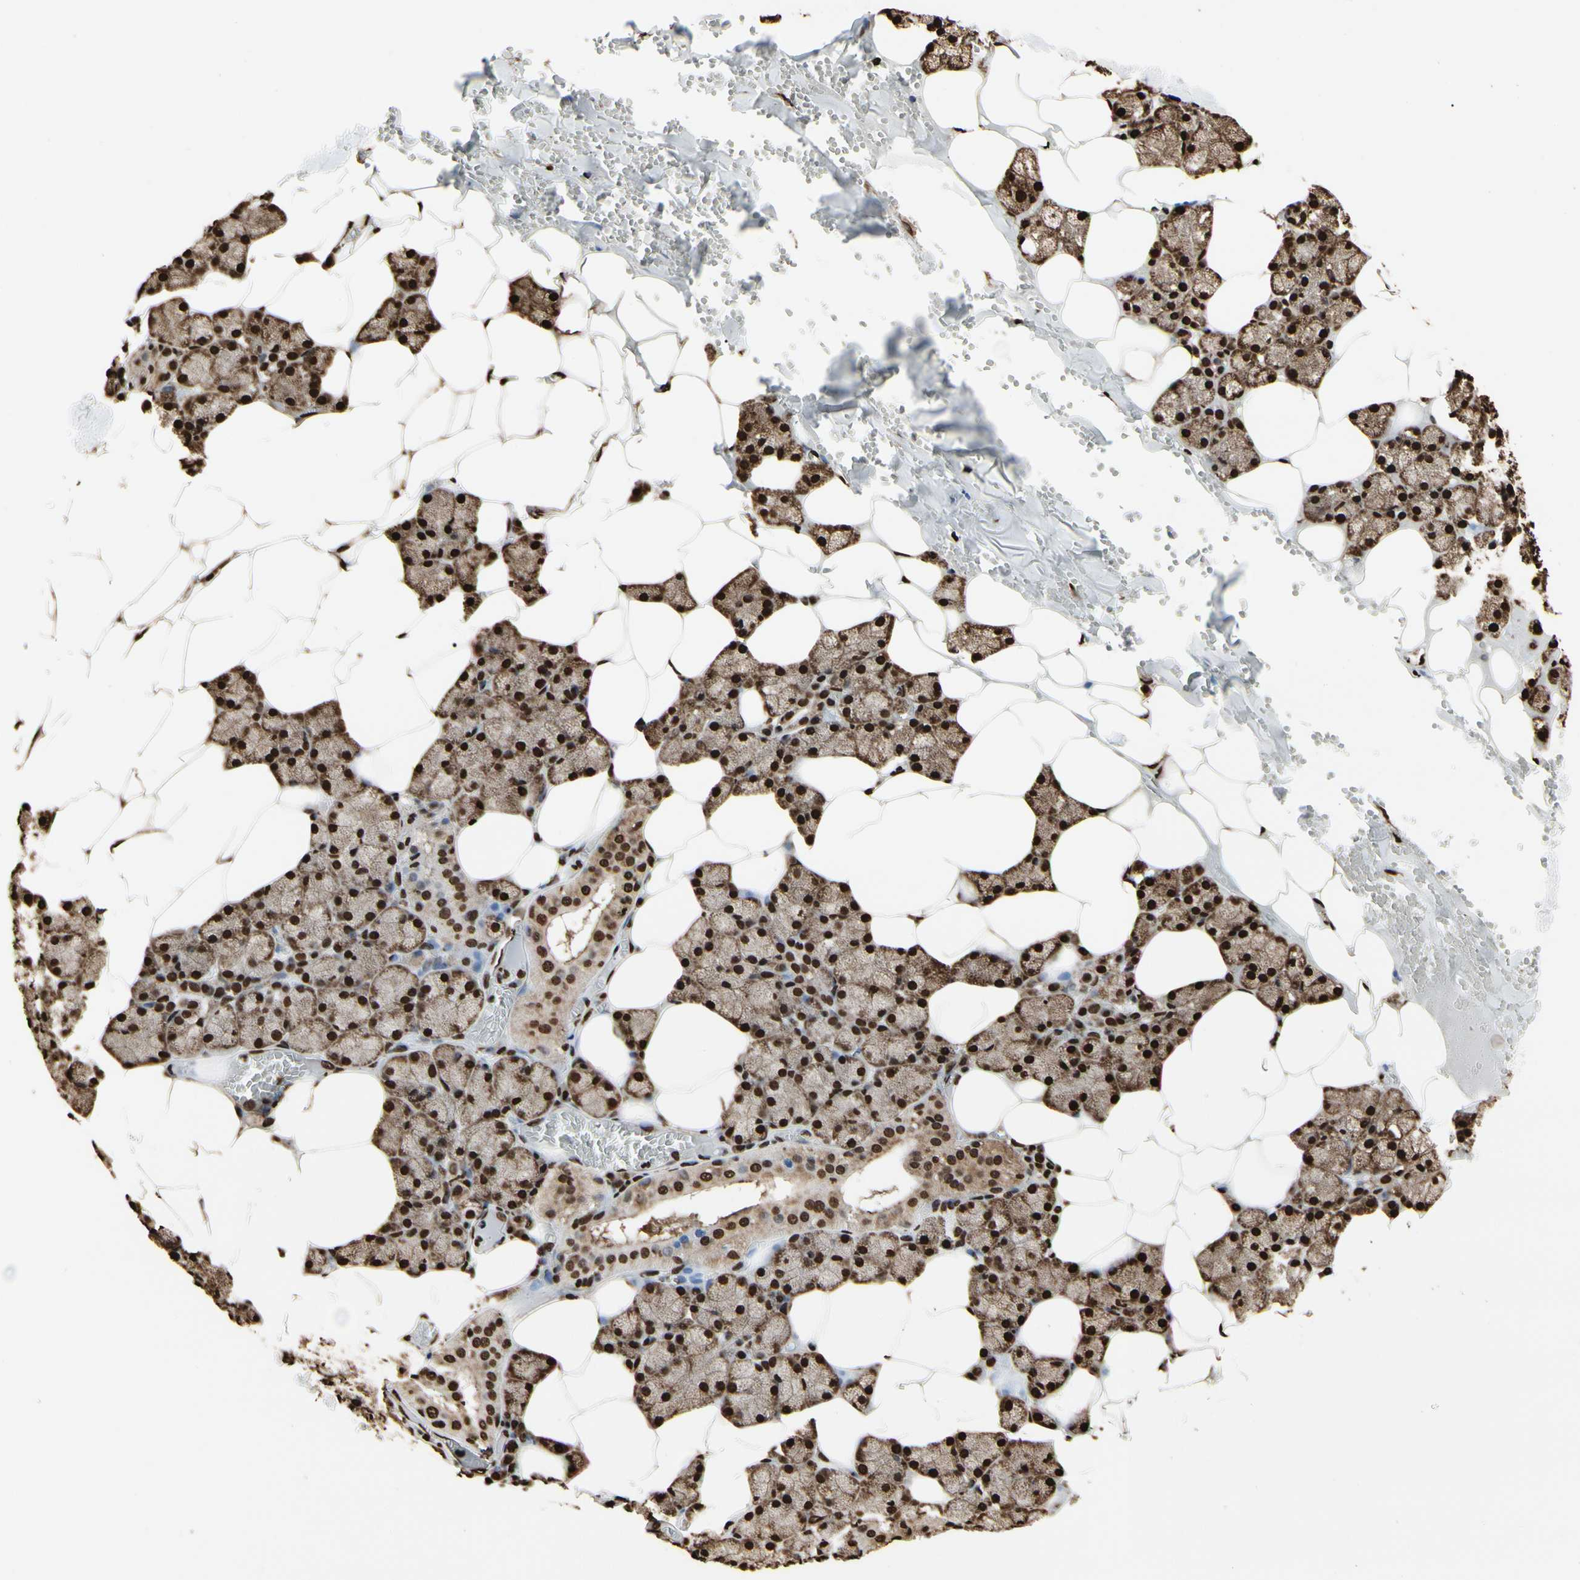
{"staining": {"intensity": "strong", "quantity": ">75%", "location": "cytoplasmic/membranous,nuclear"}, "tissue": "salivary gland", "cell_type": "Glandular cells", "image_type": "normal", "snomed": [{"axis": "morphology", "description": "Normal tissue, NOS"}, {"axis": "topography", "description": "Salivary gland"}], "caption": "Salivary gland stained with immunohistochemistry (IHC) shows strong cytoplasmic/membranous,nuclear expression in about >75% of glandular cells.", "gene": "HNRNPK", "patient": {"sex": "male", "age": 62}}